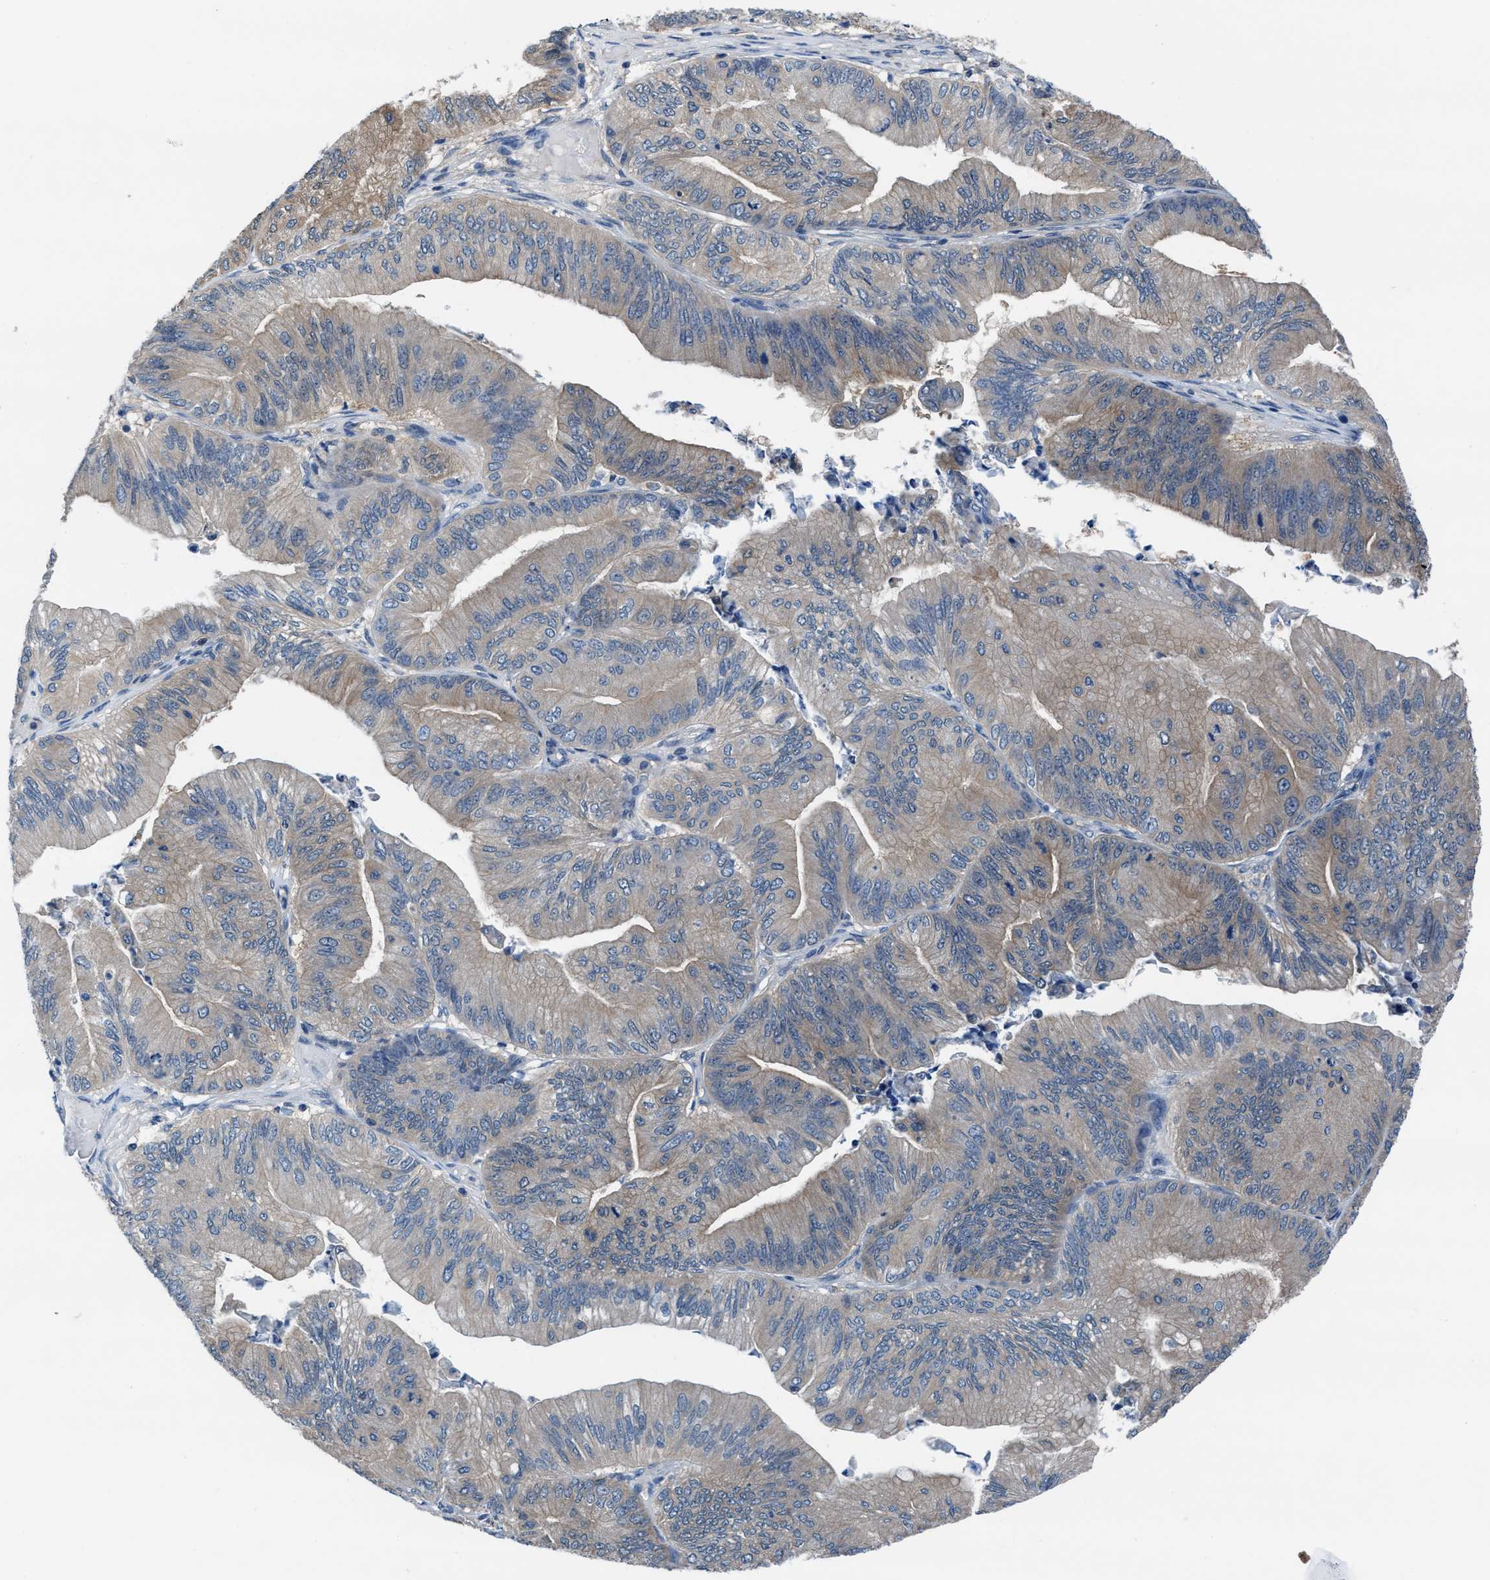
{"staining": {"intensity": "weak", "quantity": ">75%", "location": "cytoplasmic/membranous"}, "tissue": "ovarian cancer", "cell_type": "Tumor cells", "image_type": "cancer", "snomed": [{"axis": "morphology", "description": "Cystadenocarcinoma, mucinous, NOS"}, {"axis": "topography", "description": "Ovary"}], "caption": "Immunohistochemistry (IHC) (DAB) staining of mucinous cystadenocarcinoma (ovarian) exhibits weak cytoplasmic/membranous protein staining in about >75% of tumor cells. (DAB (3,3'-diaminobenzidine) IHC with brightfield microscopy, high magnification).", "gene": "NUDT5", "patient": {"sex": "female", "age": 61}}